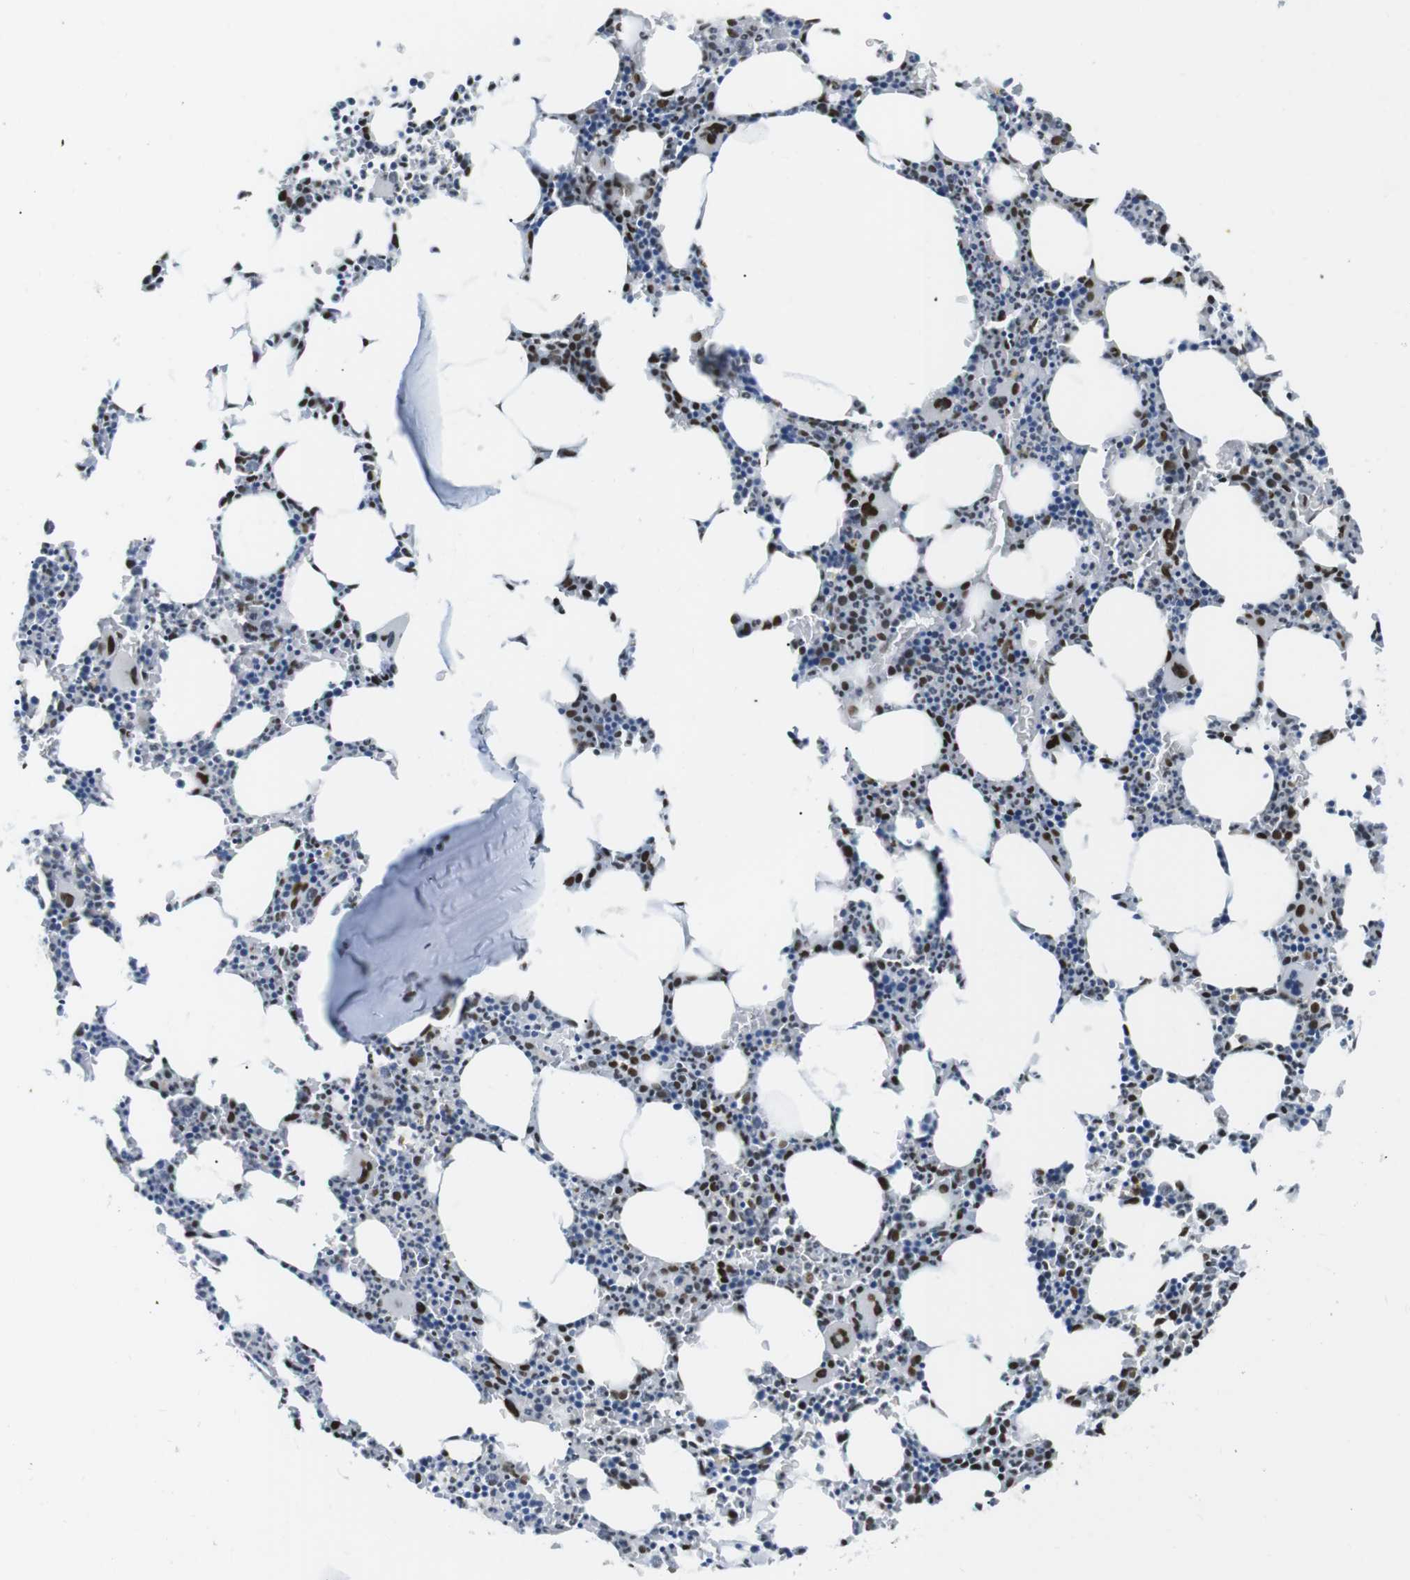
{"staining": {"intensity": "strong", "quantity": ">75%", "location": "nuclear"}, "tissue": "bone marrow", "cell_type": "Hematopoietic cells", "image_type": "normal", "snomed": [{"axis": "morphology", "description": "Normal tissue, NOS"}, {"axis": "morphology", "description": "Inflammation, NOS"}, {"axis": "topography", "description": "Bone marrow"}], "caption": "Immunohistochemistry photomicrograph of normal bone marrow: human bone marrow stained using immunohistochemistry (IHC) displays high levels of strong protein expression localized specifically in the nuclear of hematopoietic cells, appearing as a nuclear brown color.", "gene": "ARID1A", "patient": {"sex": "female", "age": 61}}